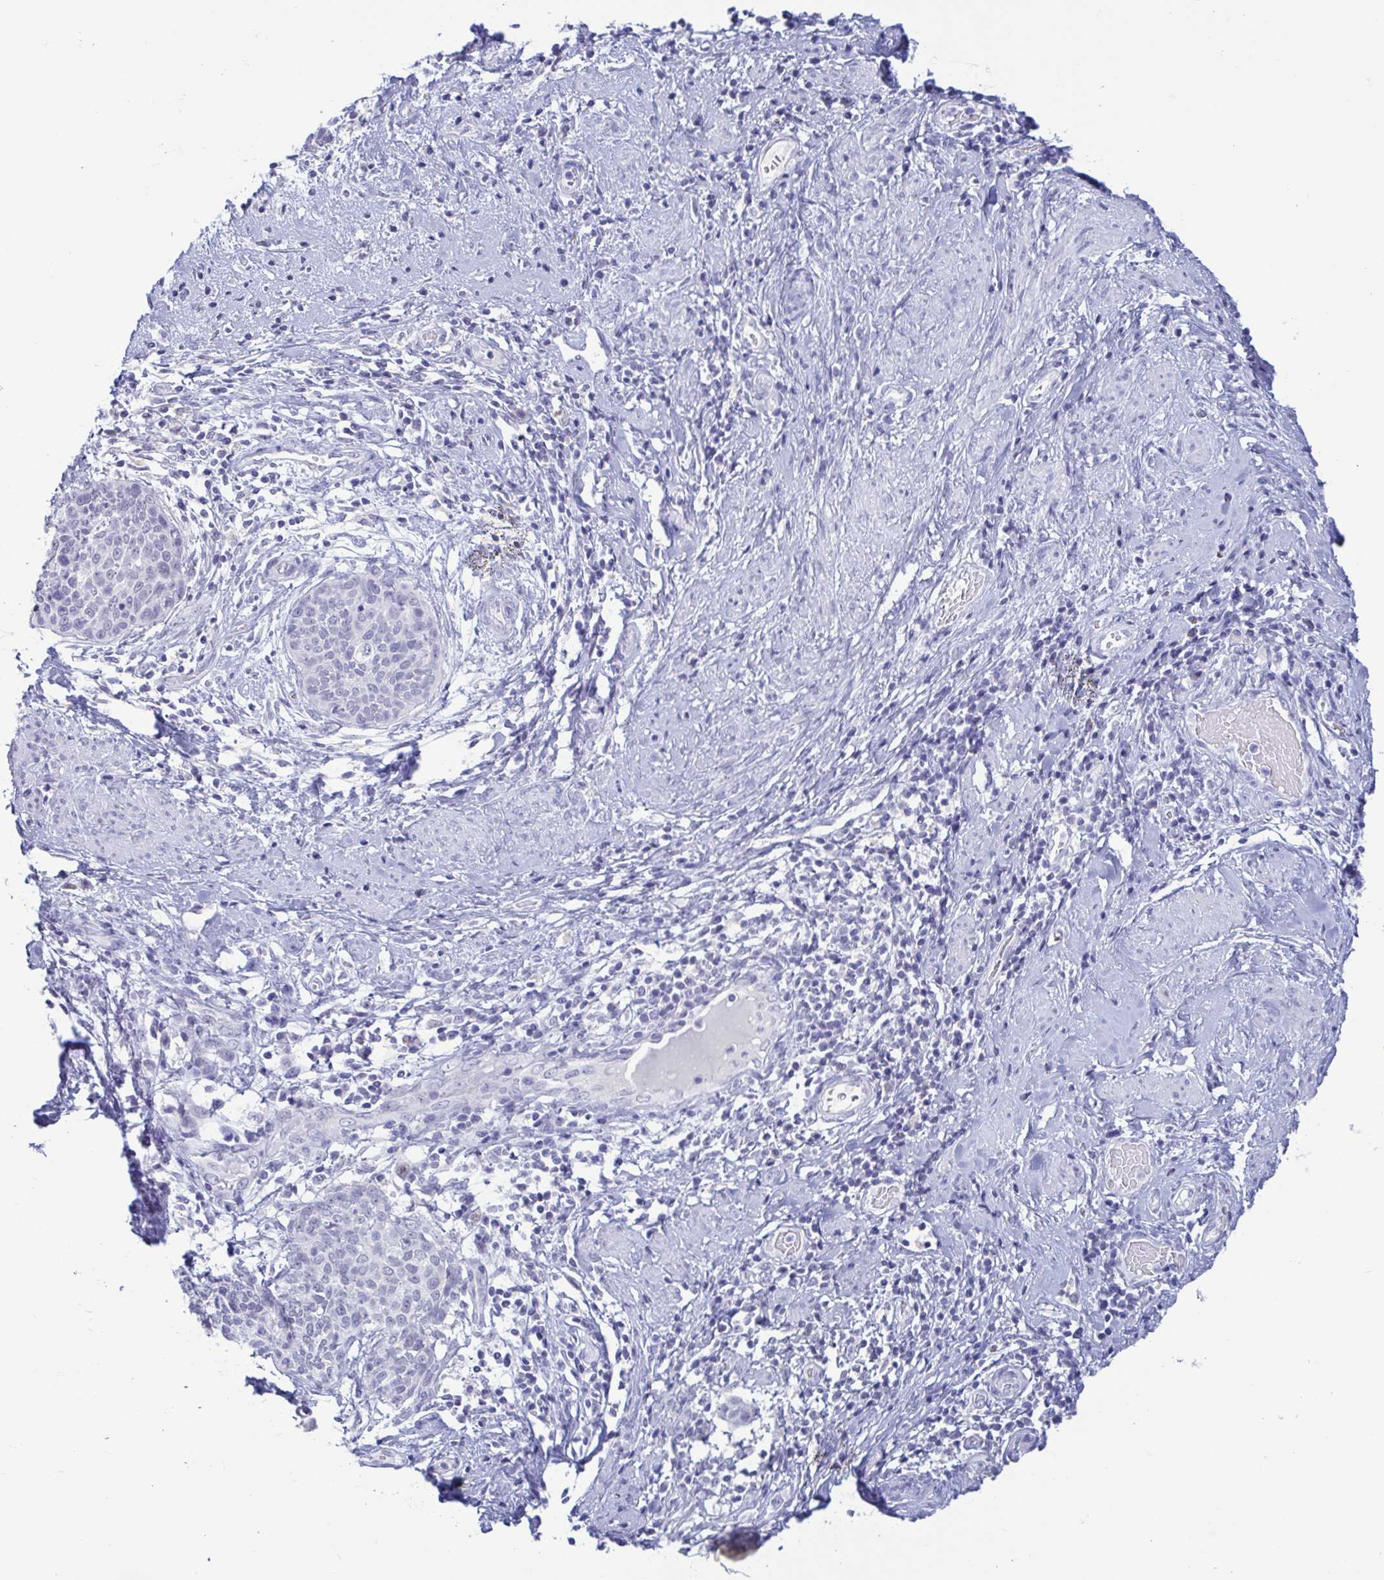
{"staining": {"intensity": "negative", "quantity": "none", "location": "none"}, "tissue": "cervical cancer", "cell_type": "Tumor cells", "image_type": "cancer", "snomed": [{"axis": "morphology", "description": "Squamous cell carcinoma, NOS"}, {"axis": "topography", "description": "Cervix"}], "caption": "Immunohistochemistry of human cervical cancer (squamous cell carcinoma) exhibits no staining in tumor cells. (Immunohistochemistry, brightfield microscopy, high magnification).", "gene": "PERM1", "patient": {"sex": "female", "age": 69}}